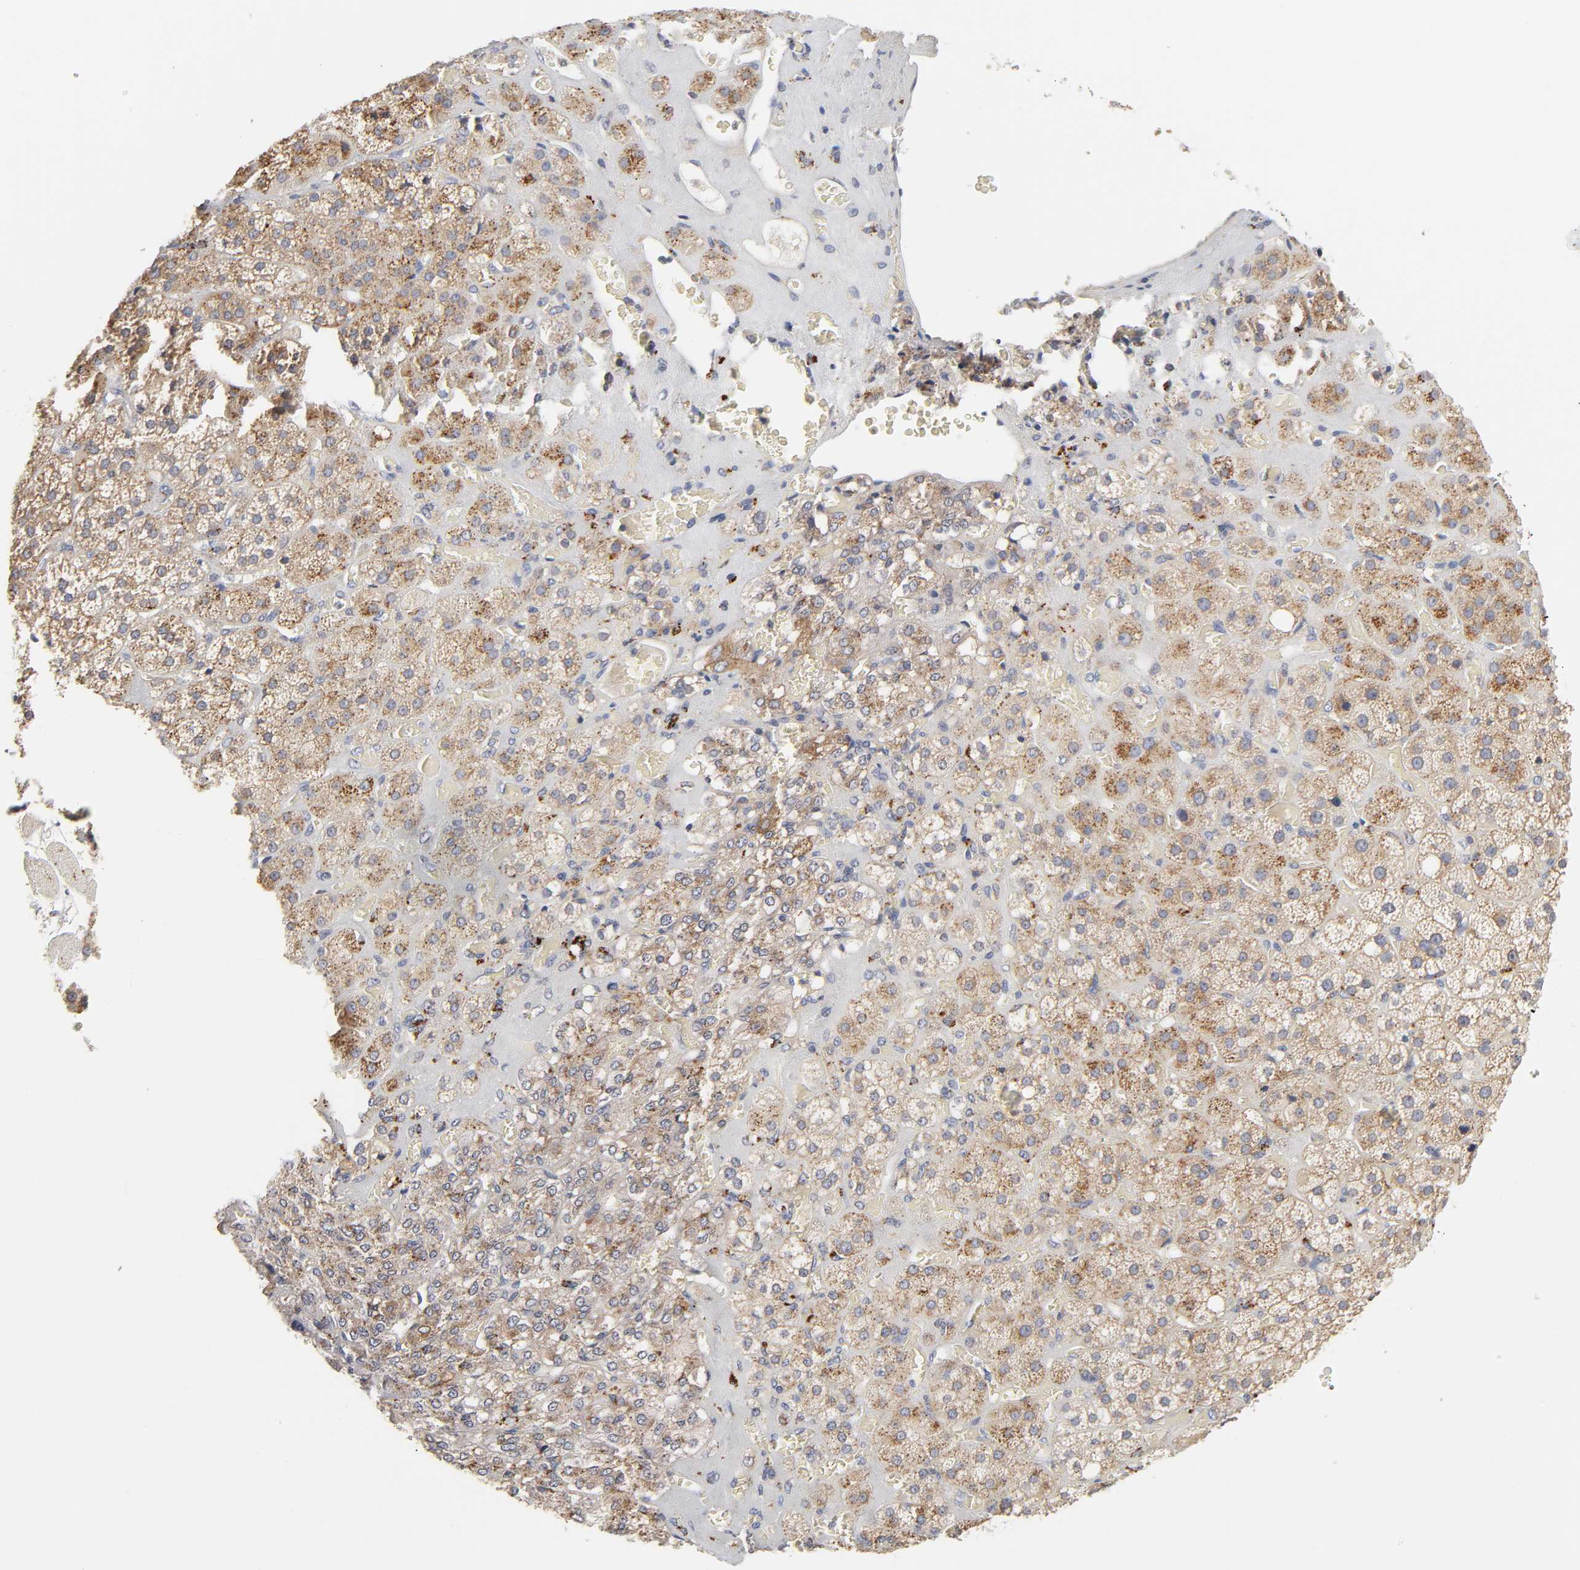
{"staining": {"intensity": "moderate", "quantity": ">75%", "location": "cytoplasmic/membranous"}, "tissue": "adrenal gland", "cell_type": "Glandular cells", "image_type": "normal", "snomed": [{"axis": "morphology", "description": "Normal tissue, NOS"}, {"axis": "topography", "description": "Adrenal gland"}], "caption": "Immunohistochemistry photomicrograph of unremarkable adrenal gland stained for a protein (brown), which shows medium levels of moderate cytoplasmic/membranous positivity in approximately >75% of glandular cells.", "gene": "C17orf75", "patient": {"sex": "female", "age": 71}}